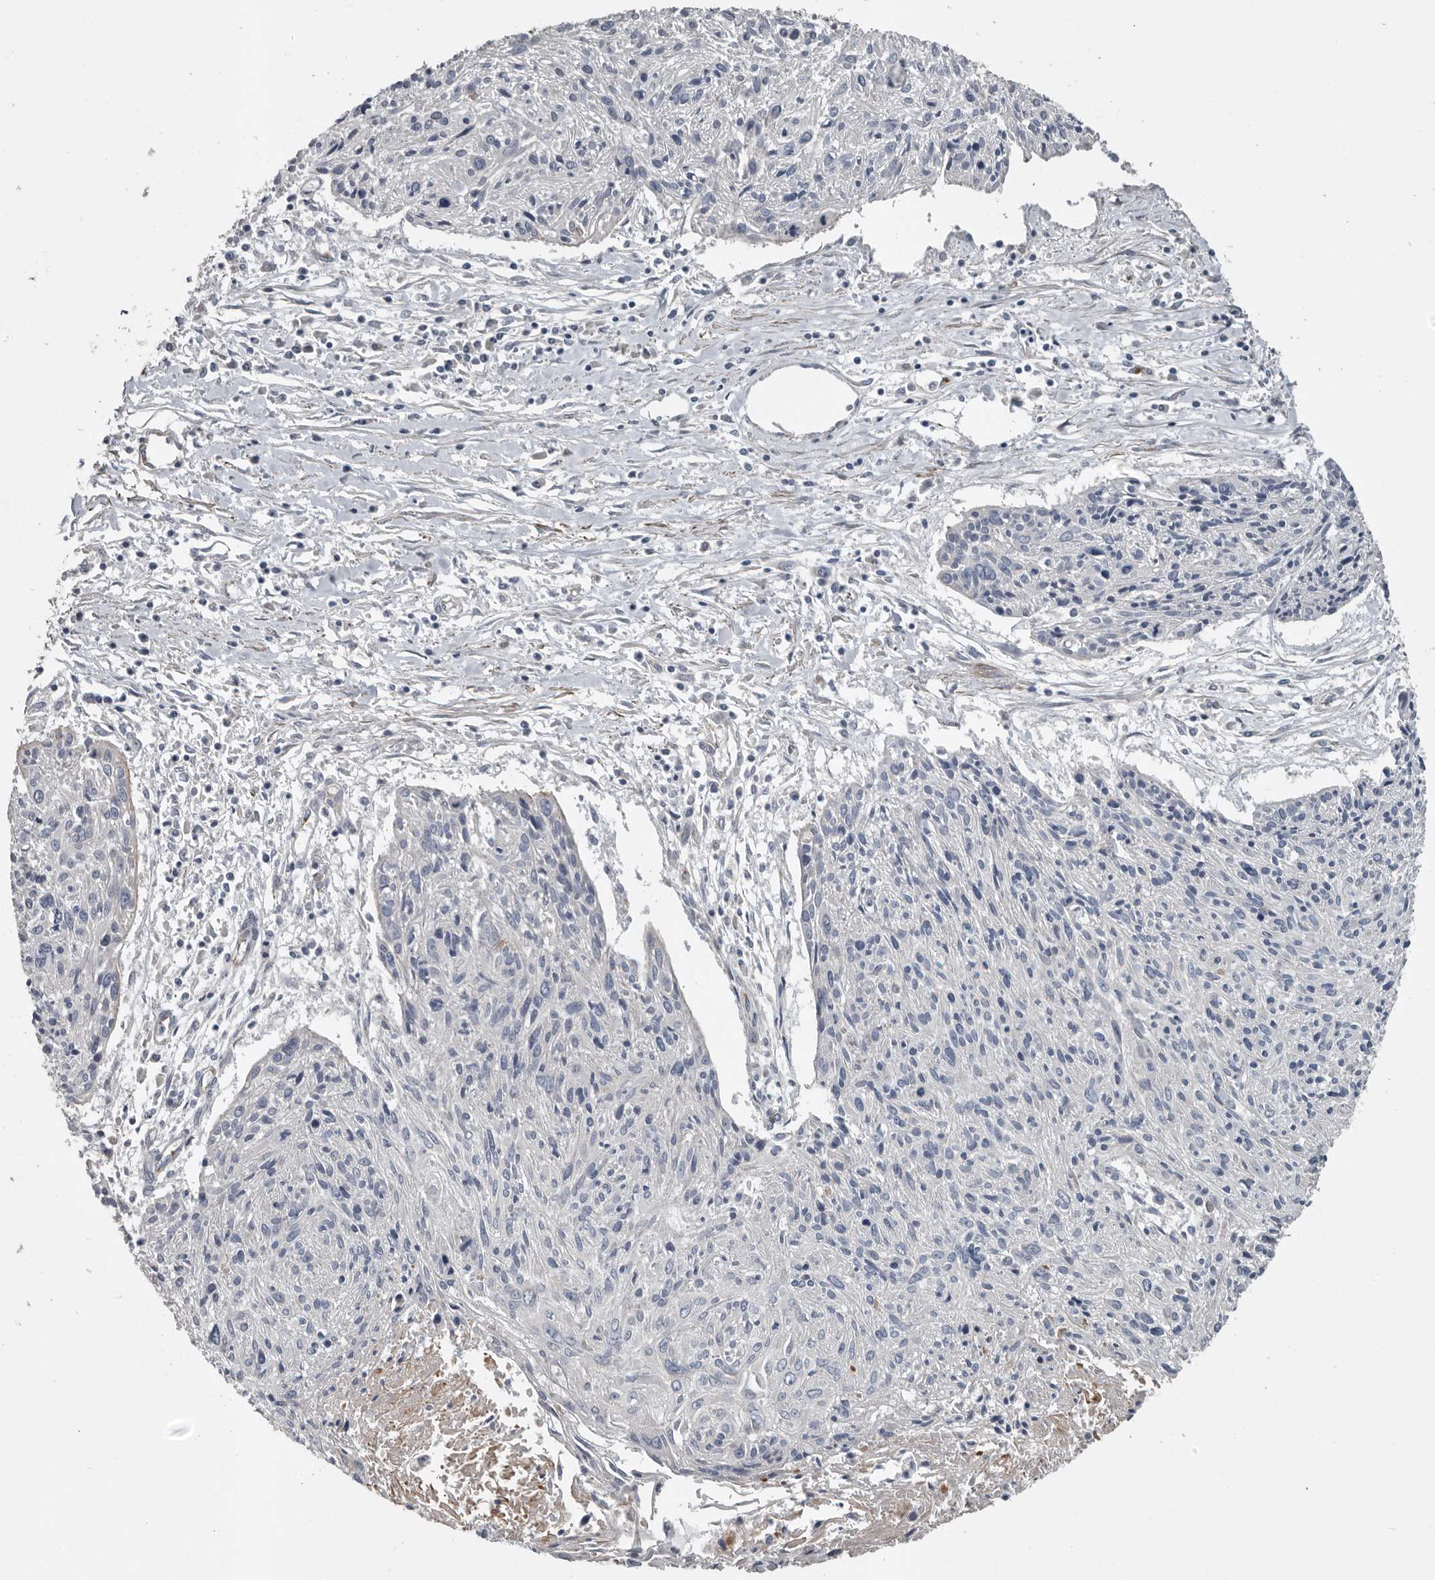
{"staining": {"intensity": "negative", "quantity": "none", "location": "none"}, "tissue": "cervical cancer", "cell_type": "Tumor cells", "image_type": "cancer", "snomed": [{"axis": "morphology", "description": "Squamous cell carcinoma, NOS"}, {"axis": "topography", "description": "Cervix"}], "caption": "The immunohistochemistry (IHC) micrograph has no significant positivity in tumor cells of cervical squamous cell carcinoma tissue.", "gene": "DPY19L4", "patient": {"sex": "female", "age": 51}}